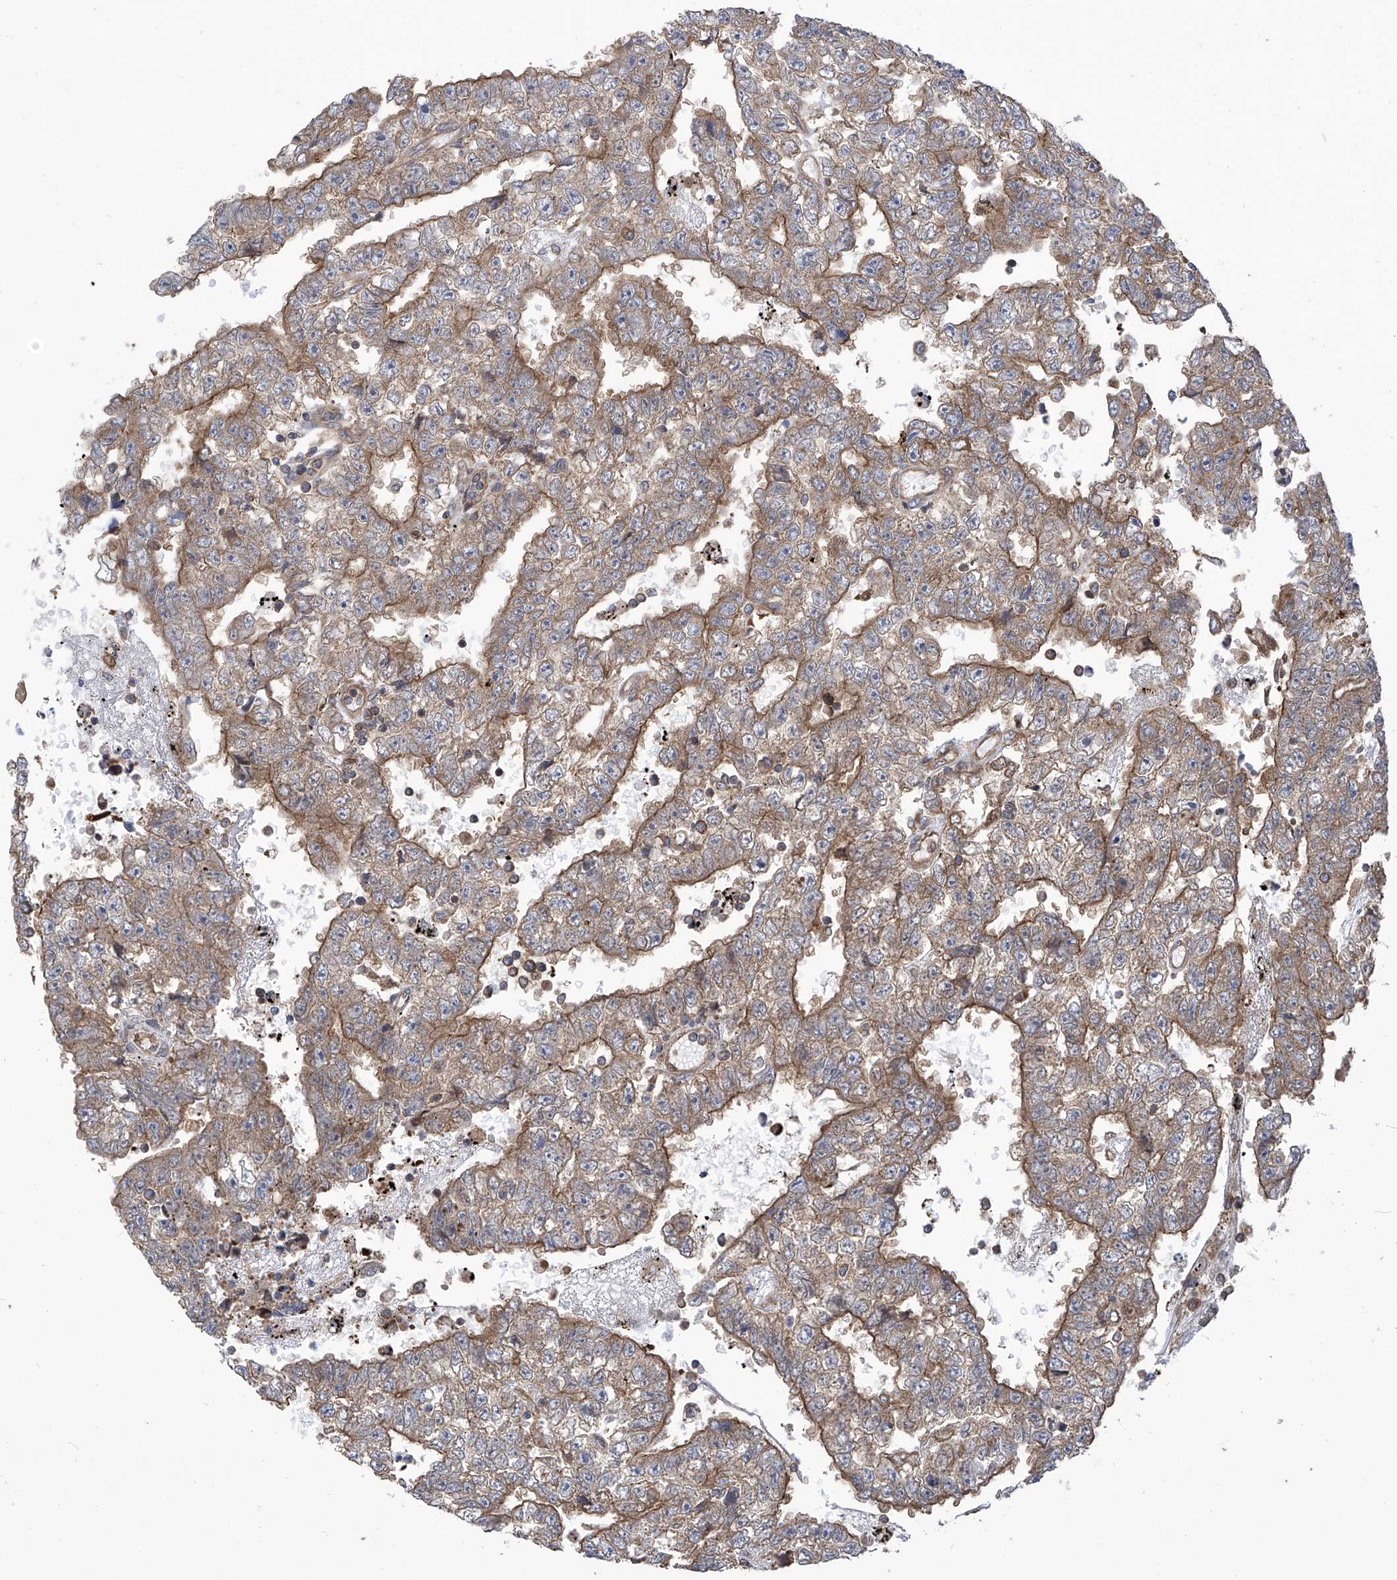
{"staining": {"intensity": "weak", "quantity": "25%-75%", "location": "cytoplasmic/membranous"}, "tissue": "testis cancer", "cell_type": "Tumor cells", "image_type": "cancer", "snomed": [{"axis": "morphology", "description": "Carcinoma, Embryonal, NOS"}, {"axis": "topography", "description": "Testis"}], "caption": "Immunohistochemistry of human testis cancer shows low levels of weak cytoplasmic/membranous staining in approximately 25%-75% of tumor cells.", "gene": "EIF3M", "patient": {"sex": "male", "age": 25}}